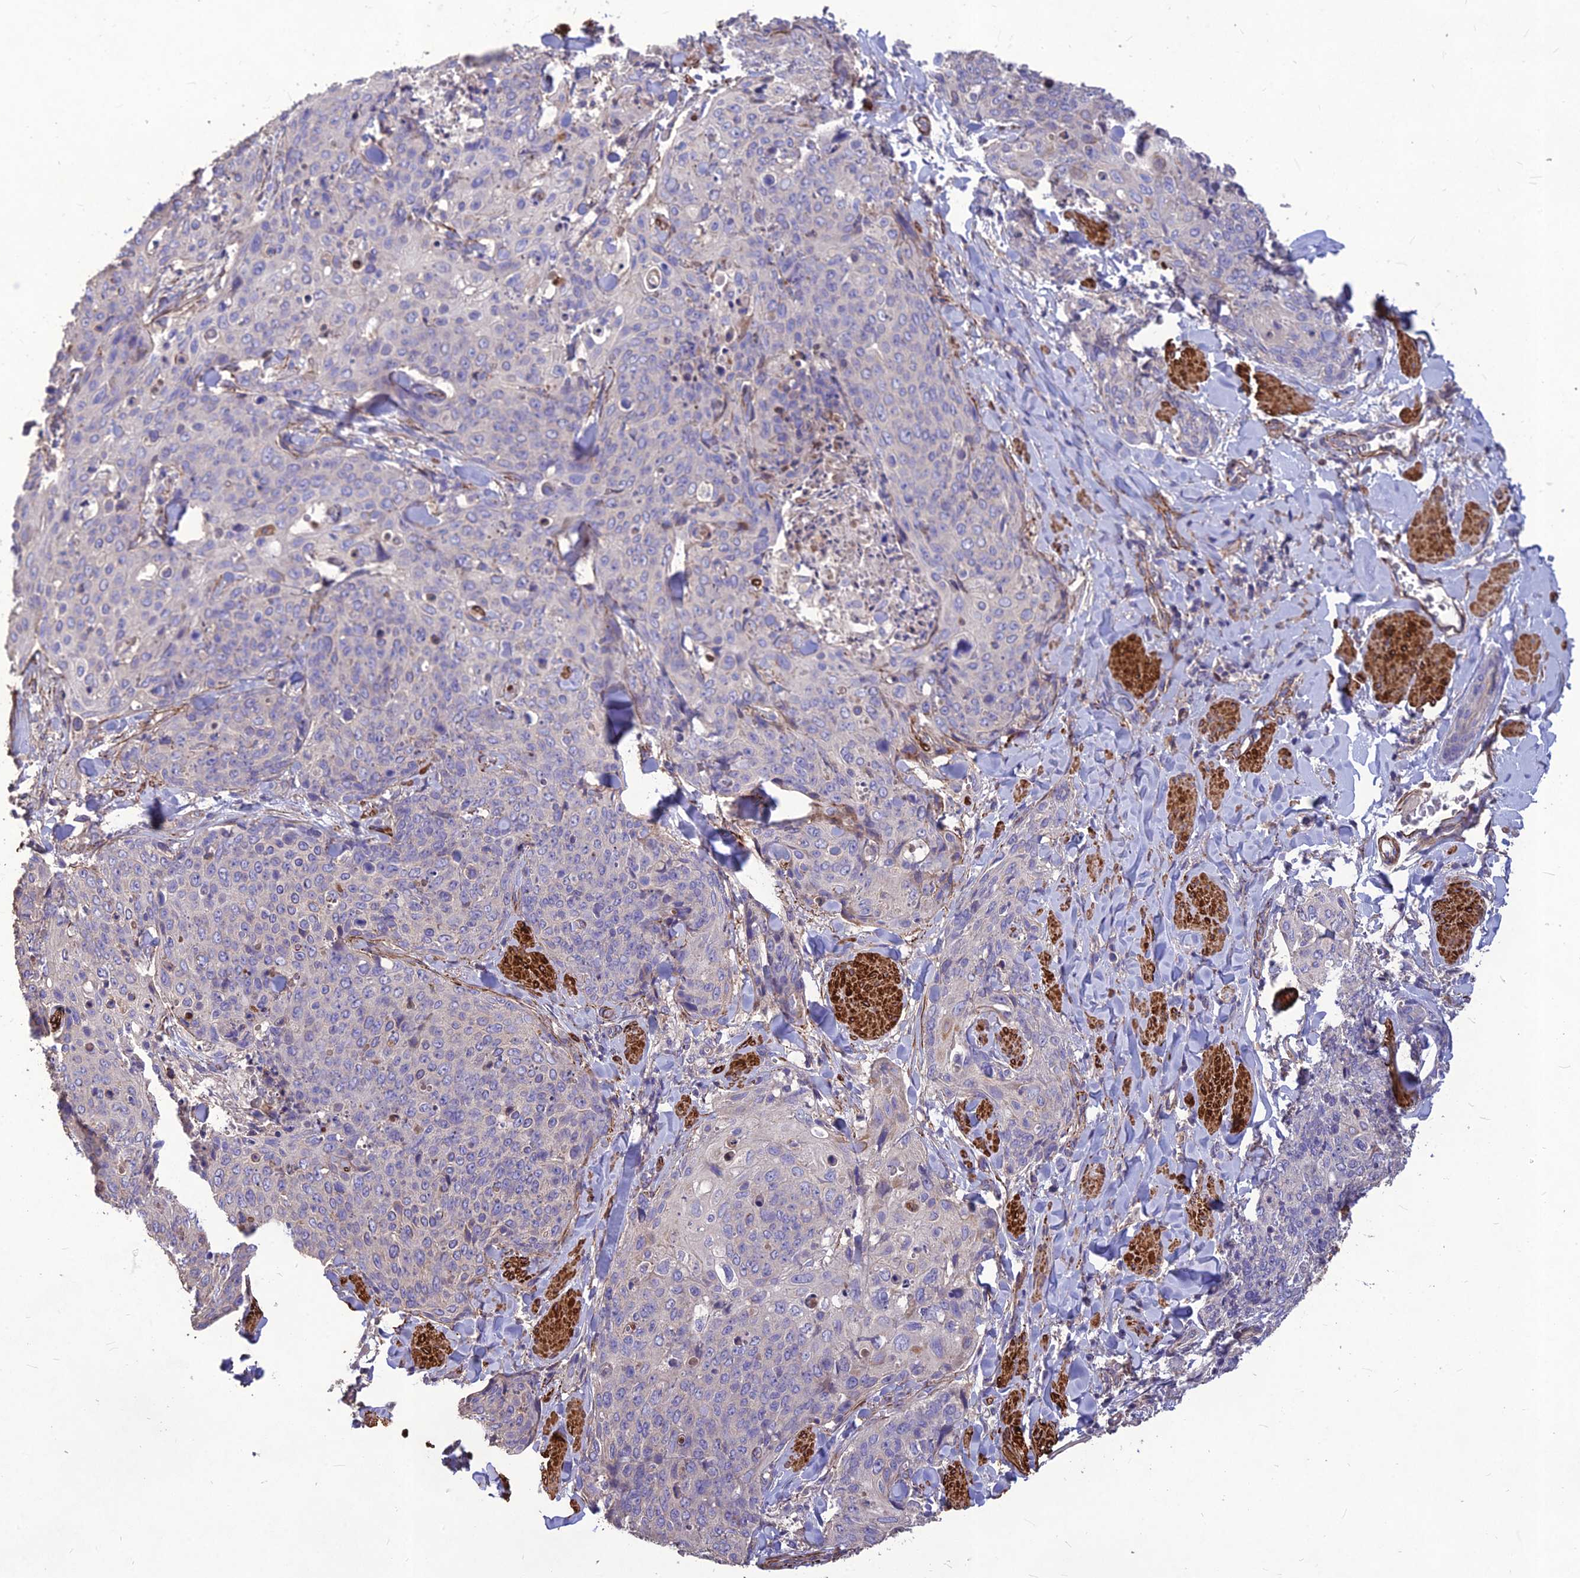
{"staining": {"intensity": "negative", "quantity": "none", "location": "none"}, "tissue": "skin cancer", "cell_type": "Tumor cells", "image_type": "cancer", "snomed": [{"axis": "morphology", "description": "Squamous cell carcinoma, NOS"}, {"axis": "topography", "description": "Skin"}, {"axis": "topography", "description": "Vulva"}], "caption": "Protein analysis of squamous cell carcinoma (skin) displays no significant positivity in tumor cells.", "gene": "CLUH", "patient": {"sex": "female", "age": 85}}